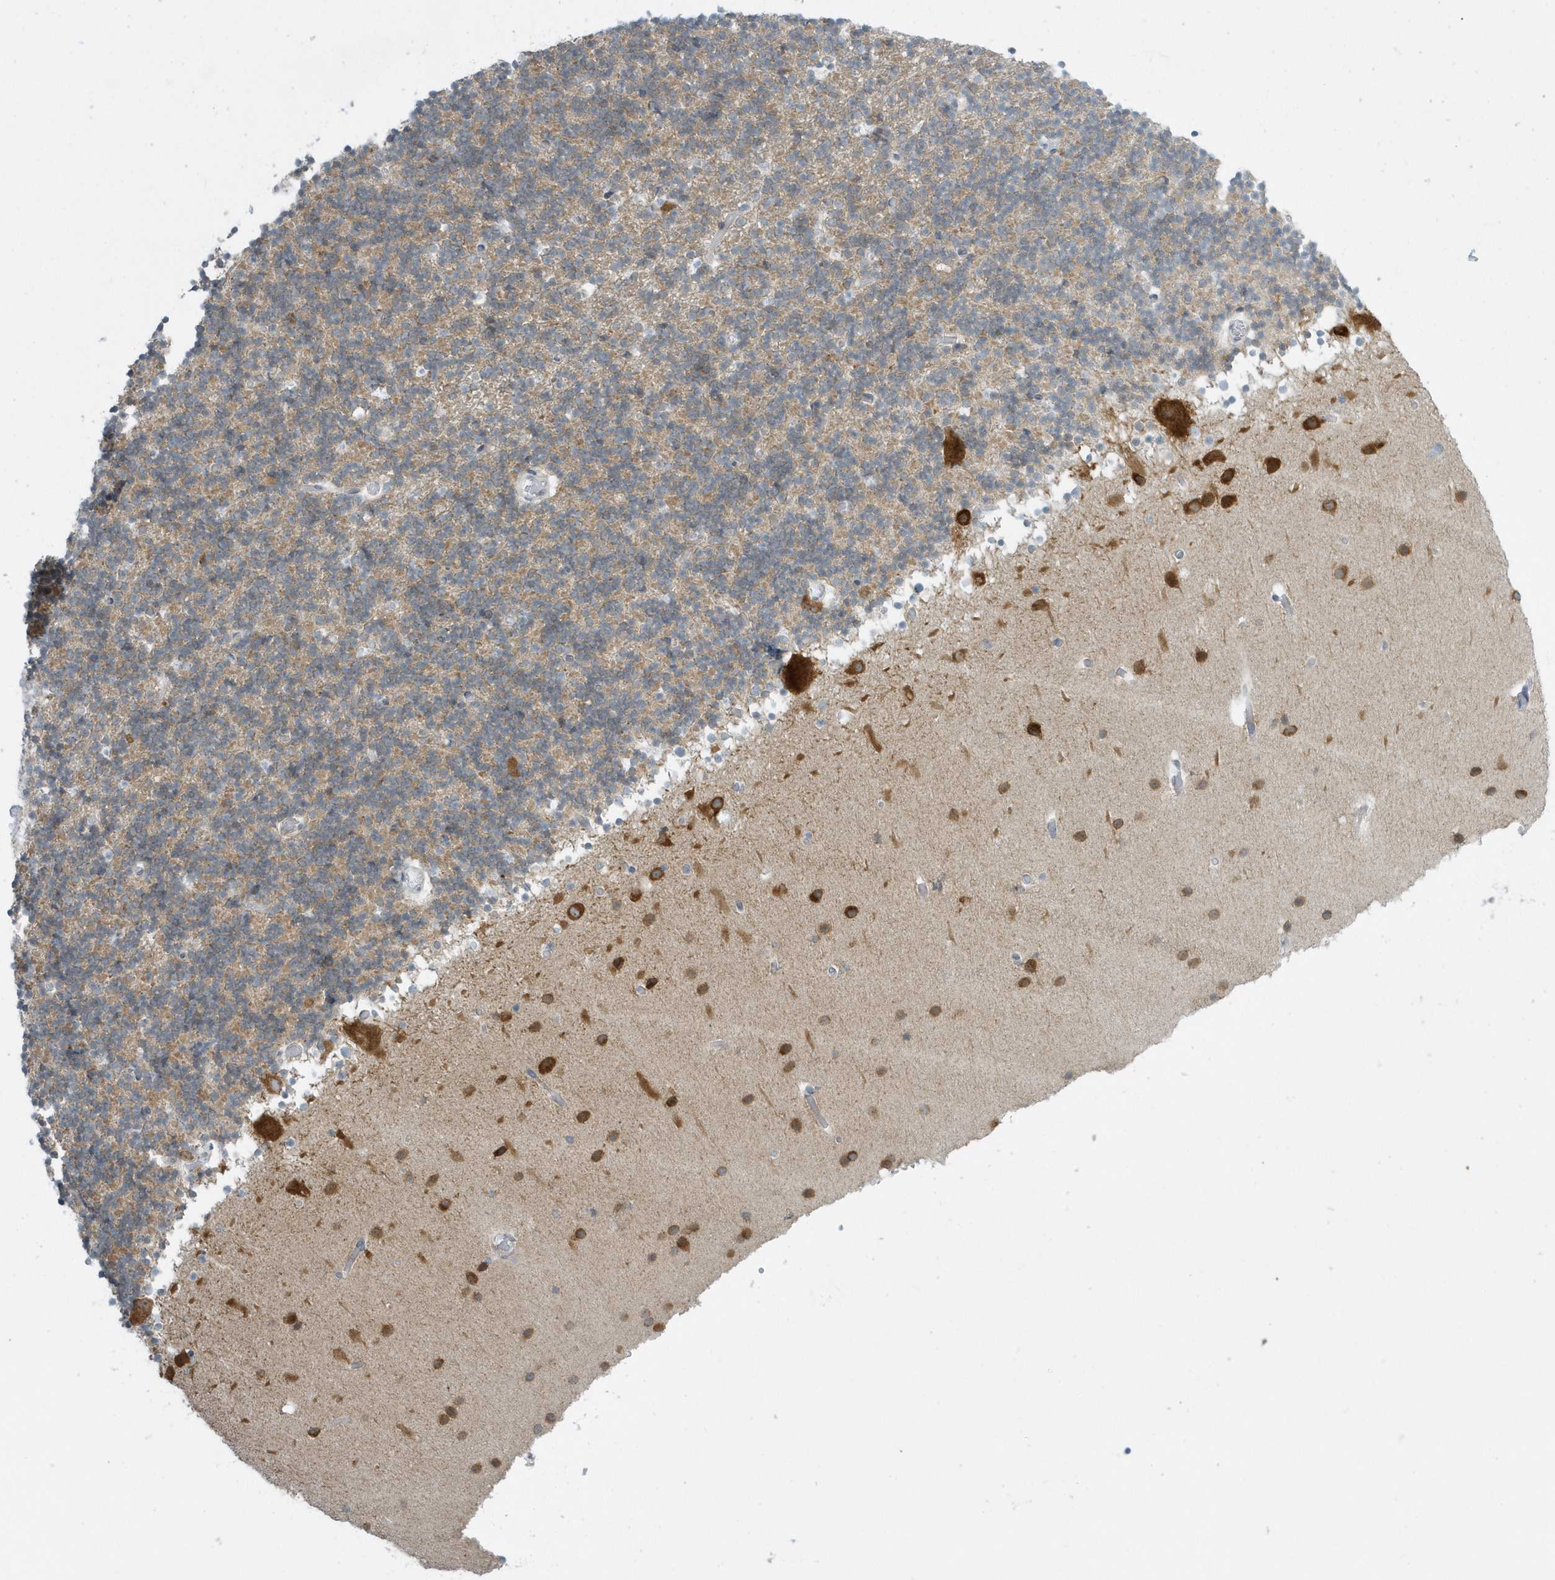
{"staining": {"intensity": "moderate", "quantity": "<25%", "location": "cytoplasmic/membranous"}, "tissue": "cerebellum", "cell_type": "Cells in granular layer", "image_type": "normal", "snomed": [{"axis": "morphology", "description": "Normal tissue, NOS"}, {"axis": "topography", "description": "Cerebellum"}], "caption": "Normal cerebellum was stained to show a protein in brown. There is low levels of moderate cytoplasmic/membranous expression in about <25% of cells in granular layer. (DAB (3,3'-diaminobenzidine) IHC, brown staining for protein, blue staining for nuclei).", "gene": "SCN3A", "patient": {"sex": "male", "age": 57}}